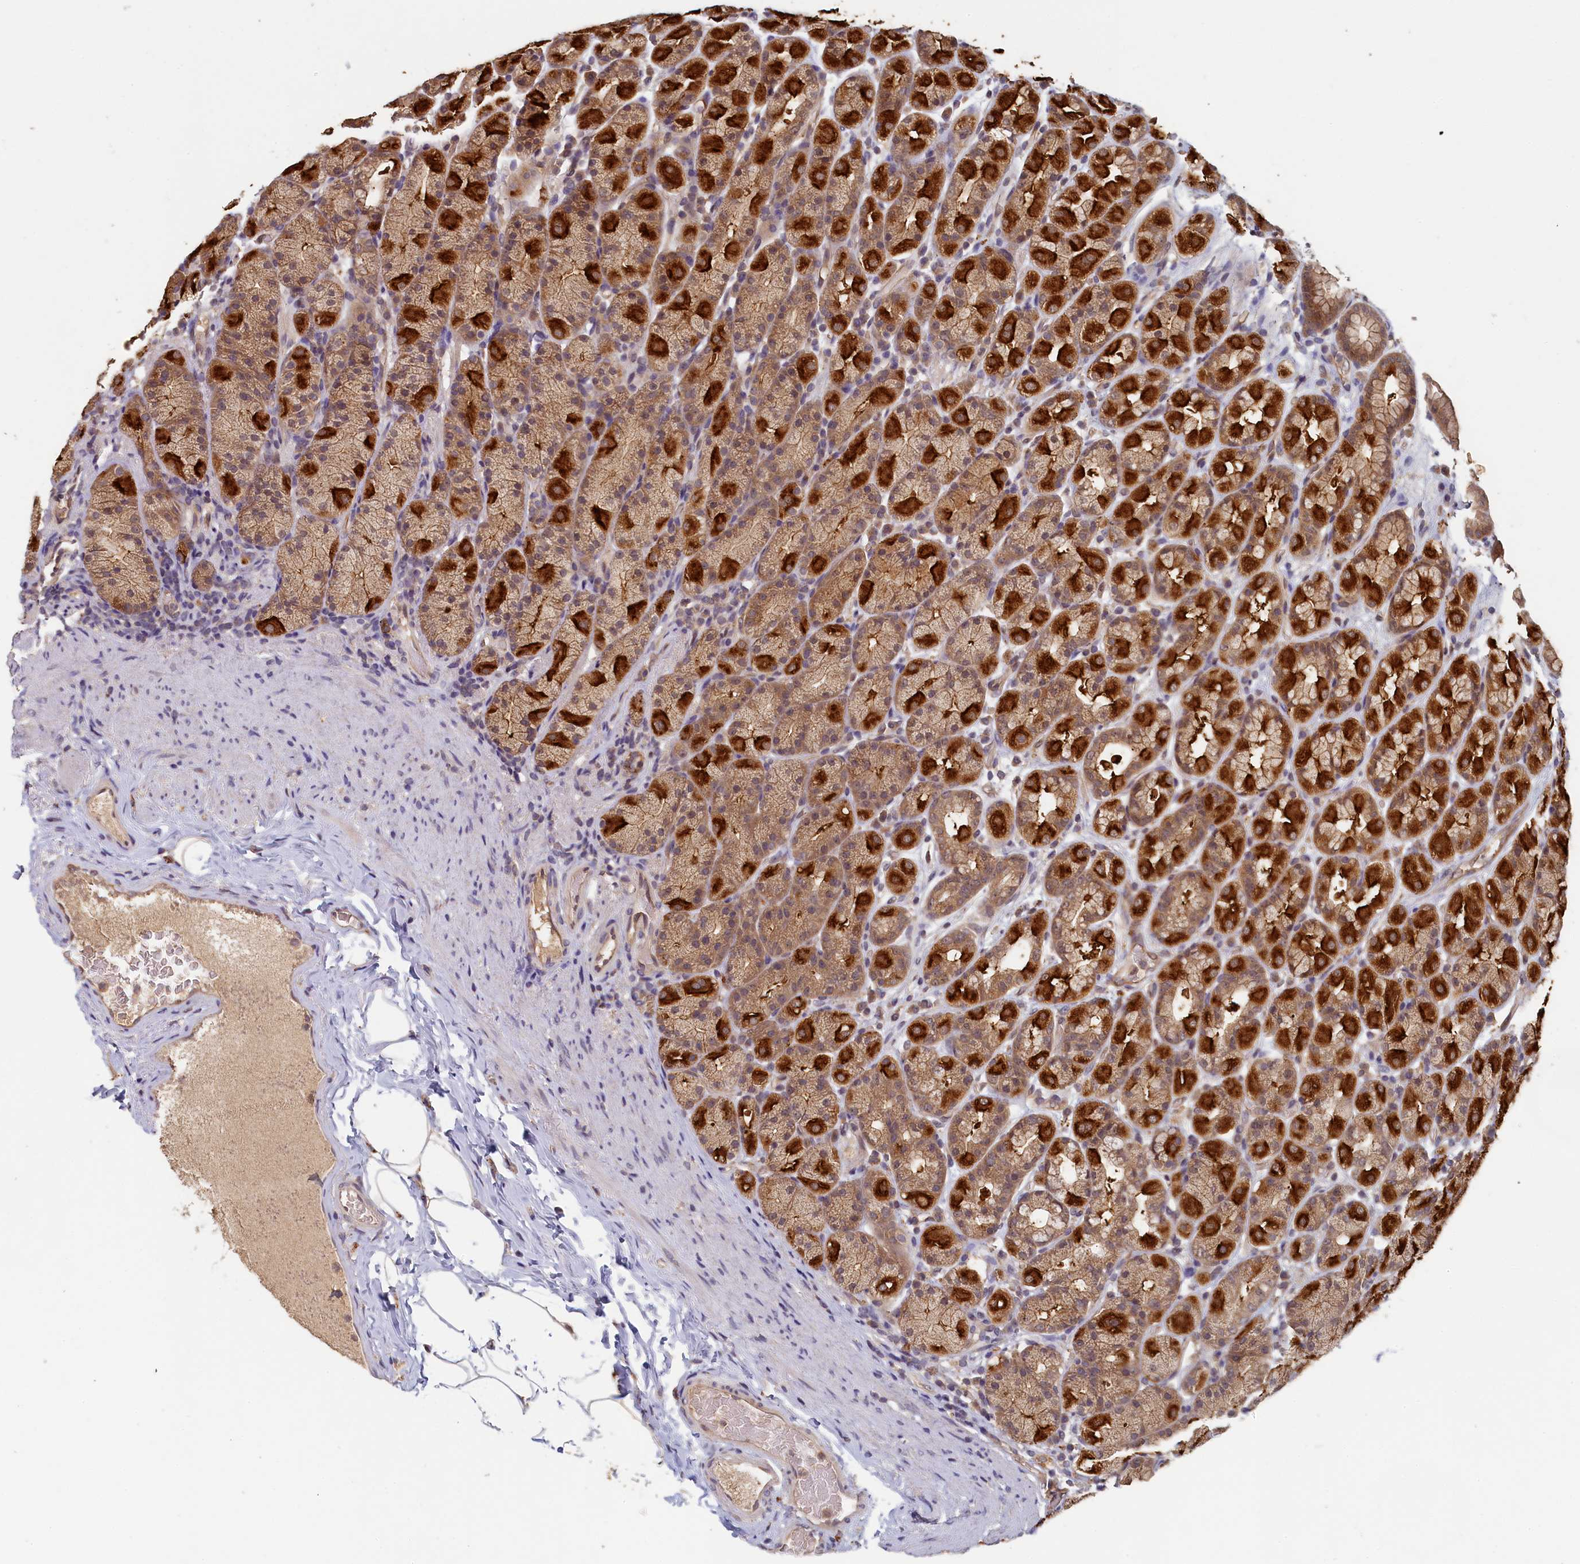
{"staining": {"intensity": "strong", "quantity": ">75%", "location": "cytoplasmic/membranous,nuclear"}, "tissue": "stomach", "cell_type": "Glandular cells", "image_type": "normal", "snomed": [{"axis": "morphology", "description": "Normal tissue, NOS"}, {"axis": "topography", "description": "Stomach, upper"}], "caption": "An immunohistochemistry (IHC) image of benign tissue is shown. Protein staining in brown labels strong cytoplasmic/membranous,nuclear positivity in stomach within glandular cells.", "gene": "NUBP2", "patient": {"sex": "male", "age": 68}}